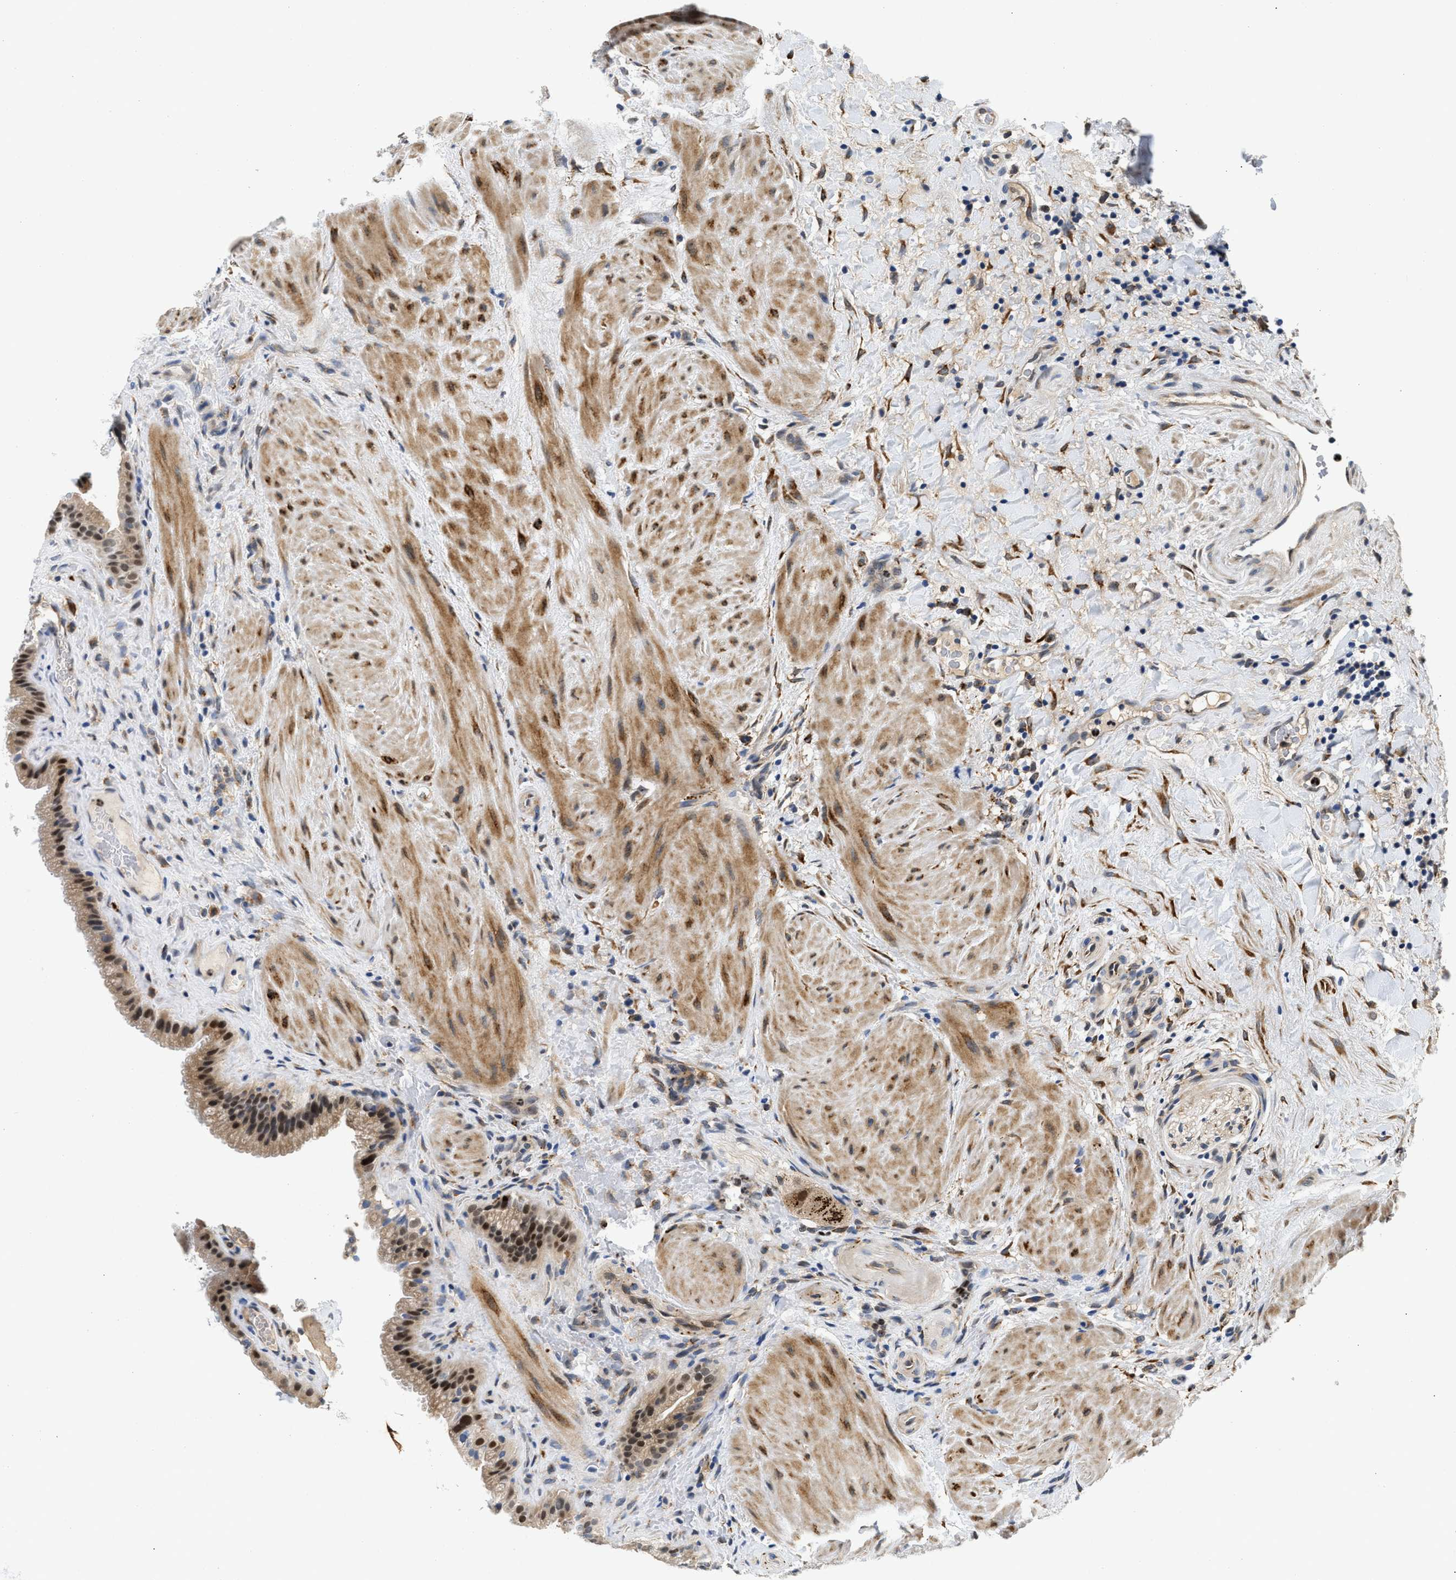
{"staining": {"intensity": "moderate", "quantity": ">75%", "location": "cytoplasmic/membranous,nuclear"}, "tissue": "gallbladder", "cell_type": "Glandular cells", "image_type": "normal", "snomed": [{"axis": "morphology", "description": "Normal tissue, NOS"}, {"axis": "topography", "description": "Gallbladder"}], "caption": "Protein analysis of normal gallbladder exhibits moderate cytoplasmic/membranous,nuclear expression in approximately >75% of glandular cells. (IHC, brightfield microscopy, high magnification).", "gene": "PPM1L", "patient": {"sex": "male", "age": 49}}